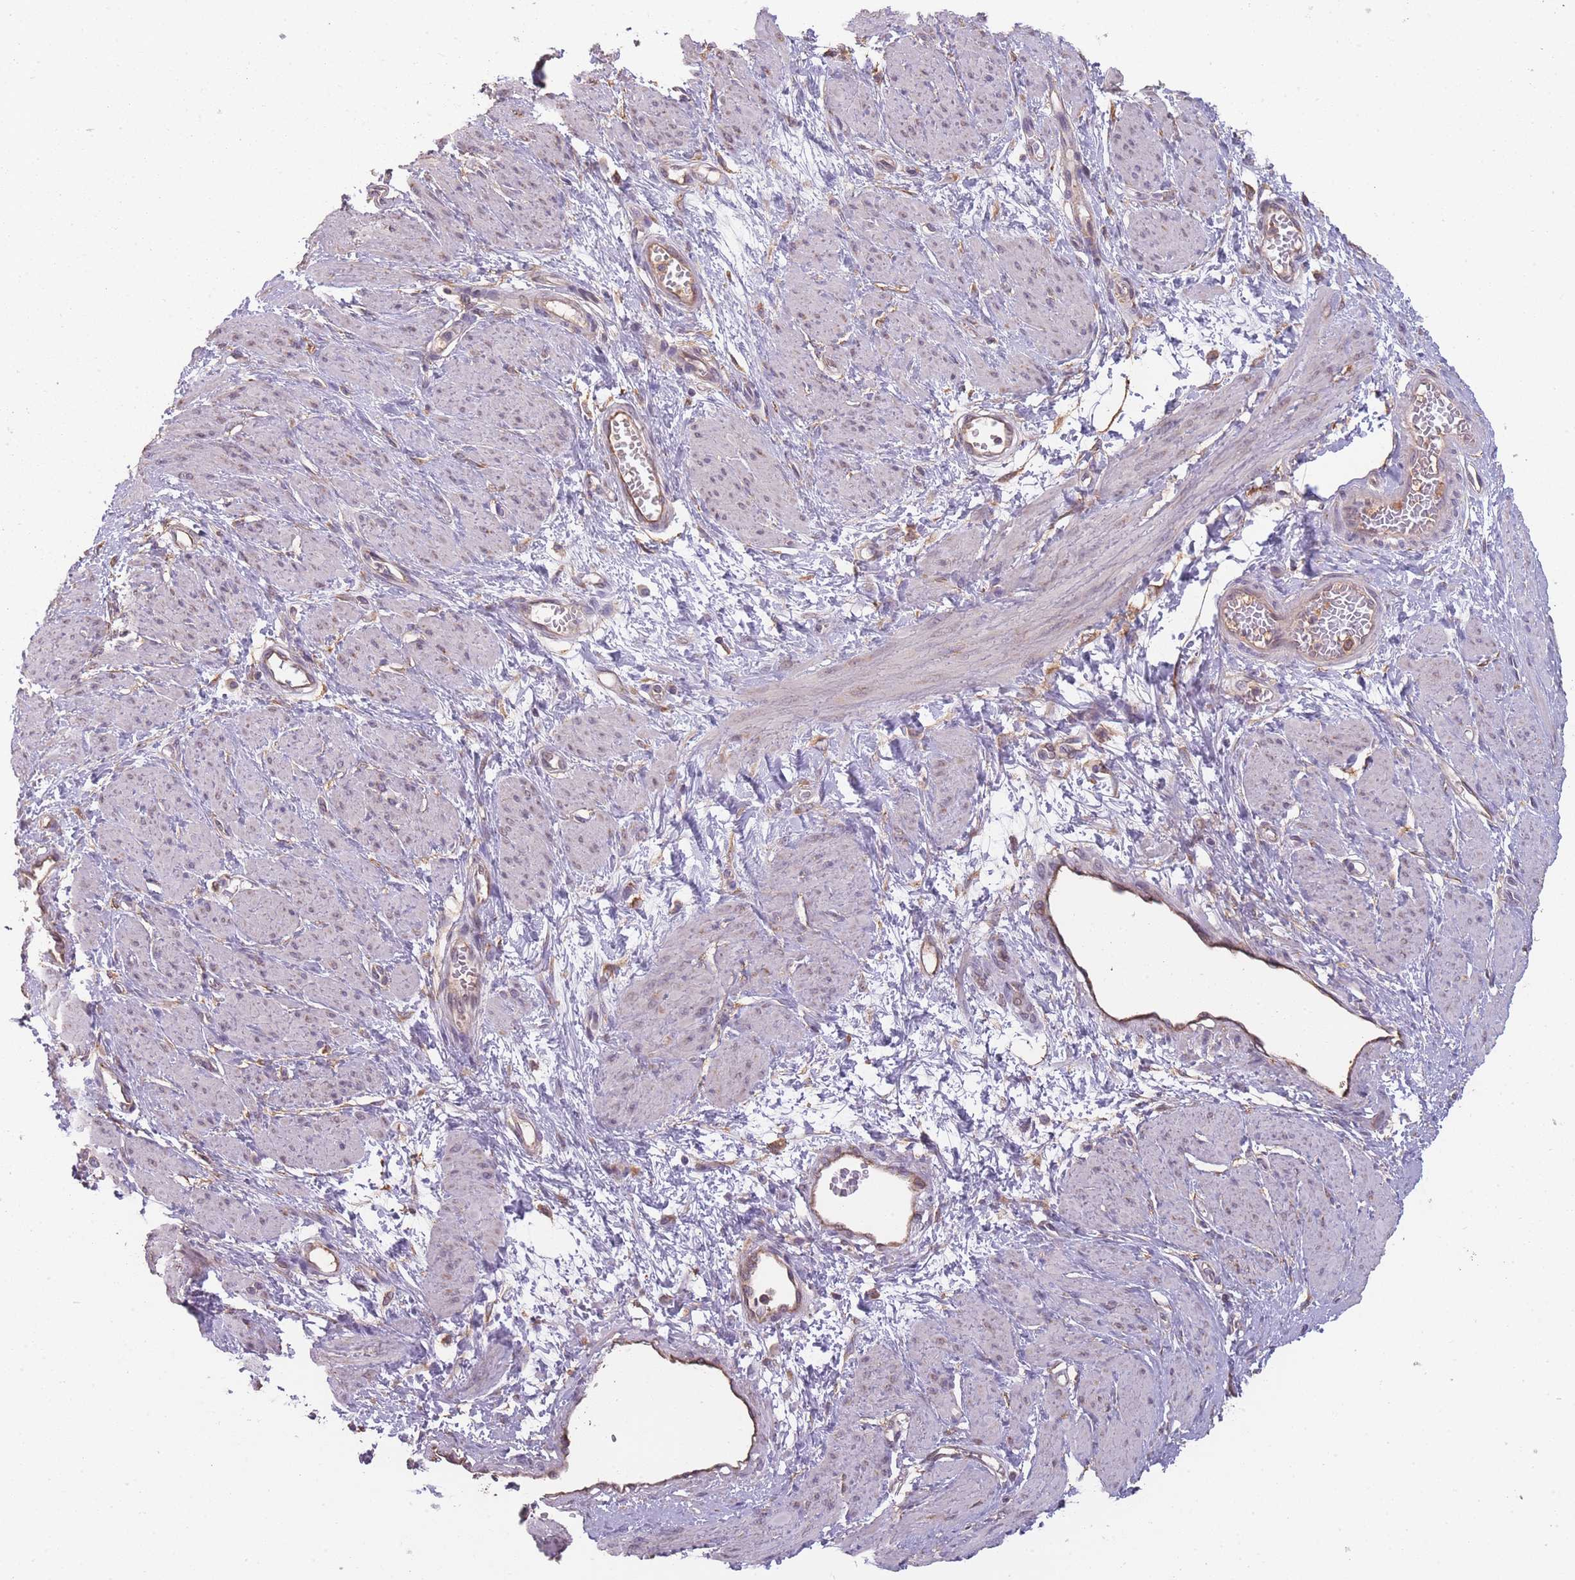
{"staining": {"intensity": "negative", "quantity": "none", "location": "none"}, "tissue": "smooth muscle", "cell_type": "Smooth muscle cells", "image_type": "normal", "snomed": [{"axis": "morphology", "description": "Normal tissue, NOS"}, {"axis": "topography", "description": "Smooth muscle"}, {"axis": "topography", "description": "Uterus"}], "caption": "IHC micrograph of unremarkable smooth muscle: human smooth muscle stained with DAB (3,3'-diaminobenzidine) shows no significant protein expression in smooth muscle cells. (Brightfield microscopy of DAB immunohistochemistry (IHC) at high magnification).", "gene": "SANBR", "patient": {"sex": "female", "age": 39}}